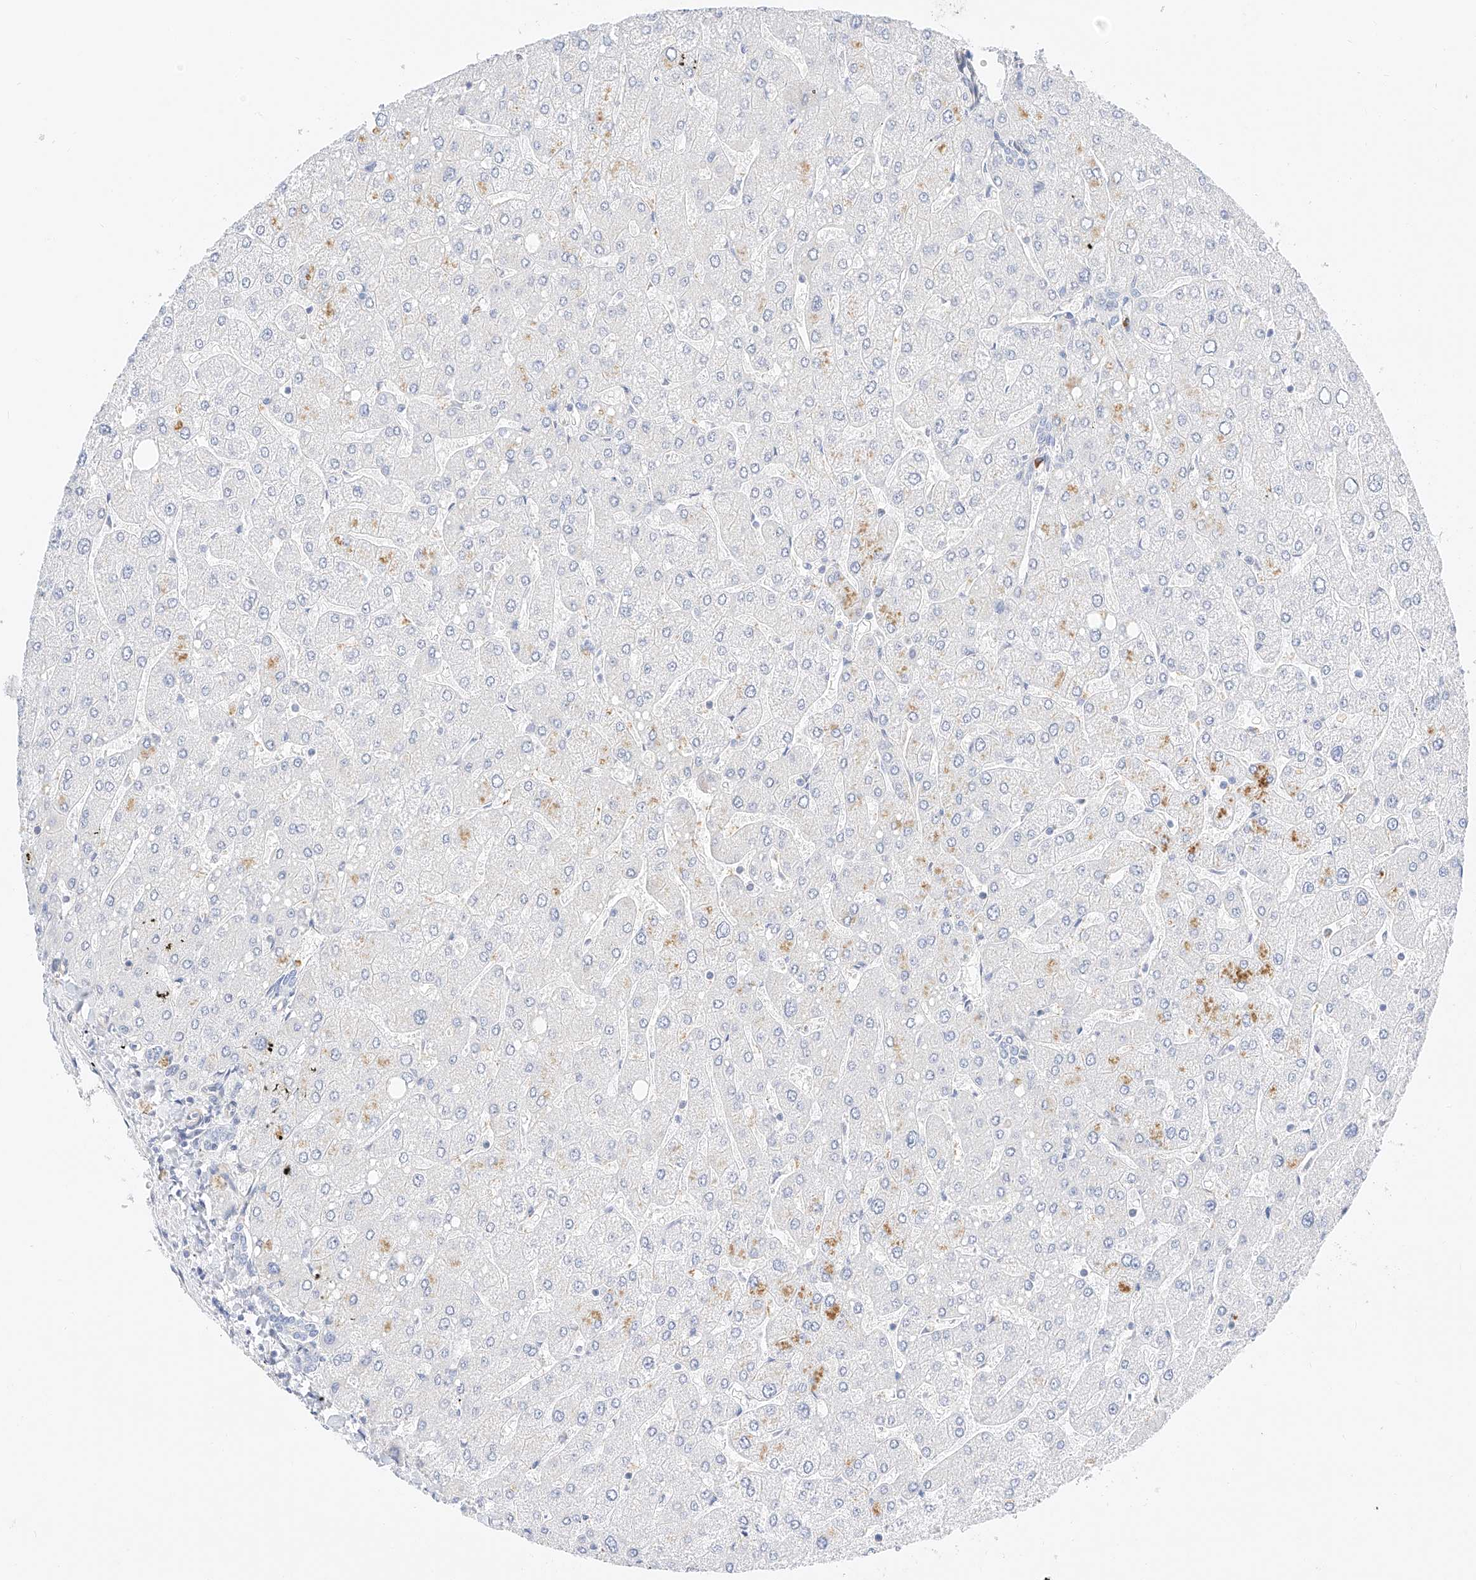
{"staining": {"intensity": "negative", "quantity": "none", "location": "none"}, "tissue": "liver", "cell_type": "Cholangiocytes", "image_type": "normal", "snomed": [{"axis": "morphology", "description": "Normal tissue, NOS"}, {"axis": "topography", "description": "Liver"}], "caption": "The photomicrograph reveals no staining of cholangiocytes in unremarkable liver.", "gene": "CDCP2", "patient": {"sex": "male", "age": 55}}